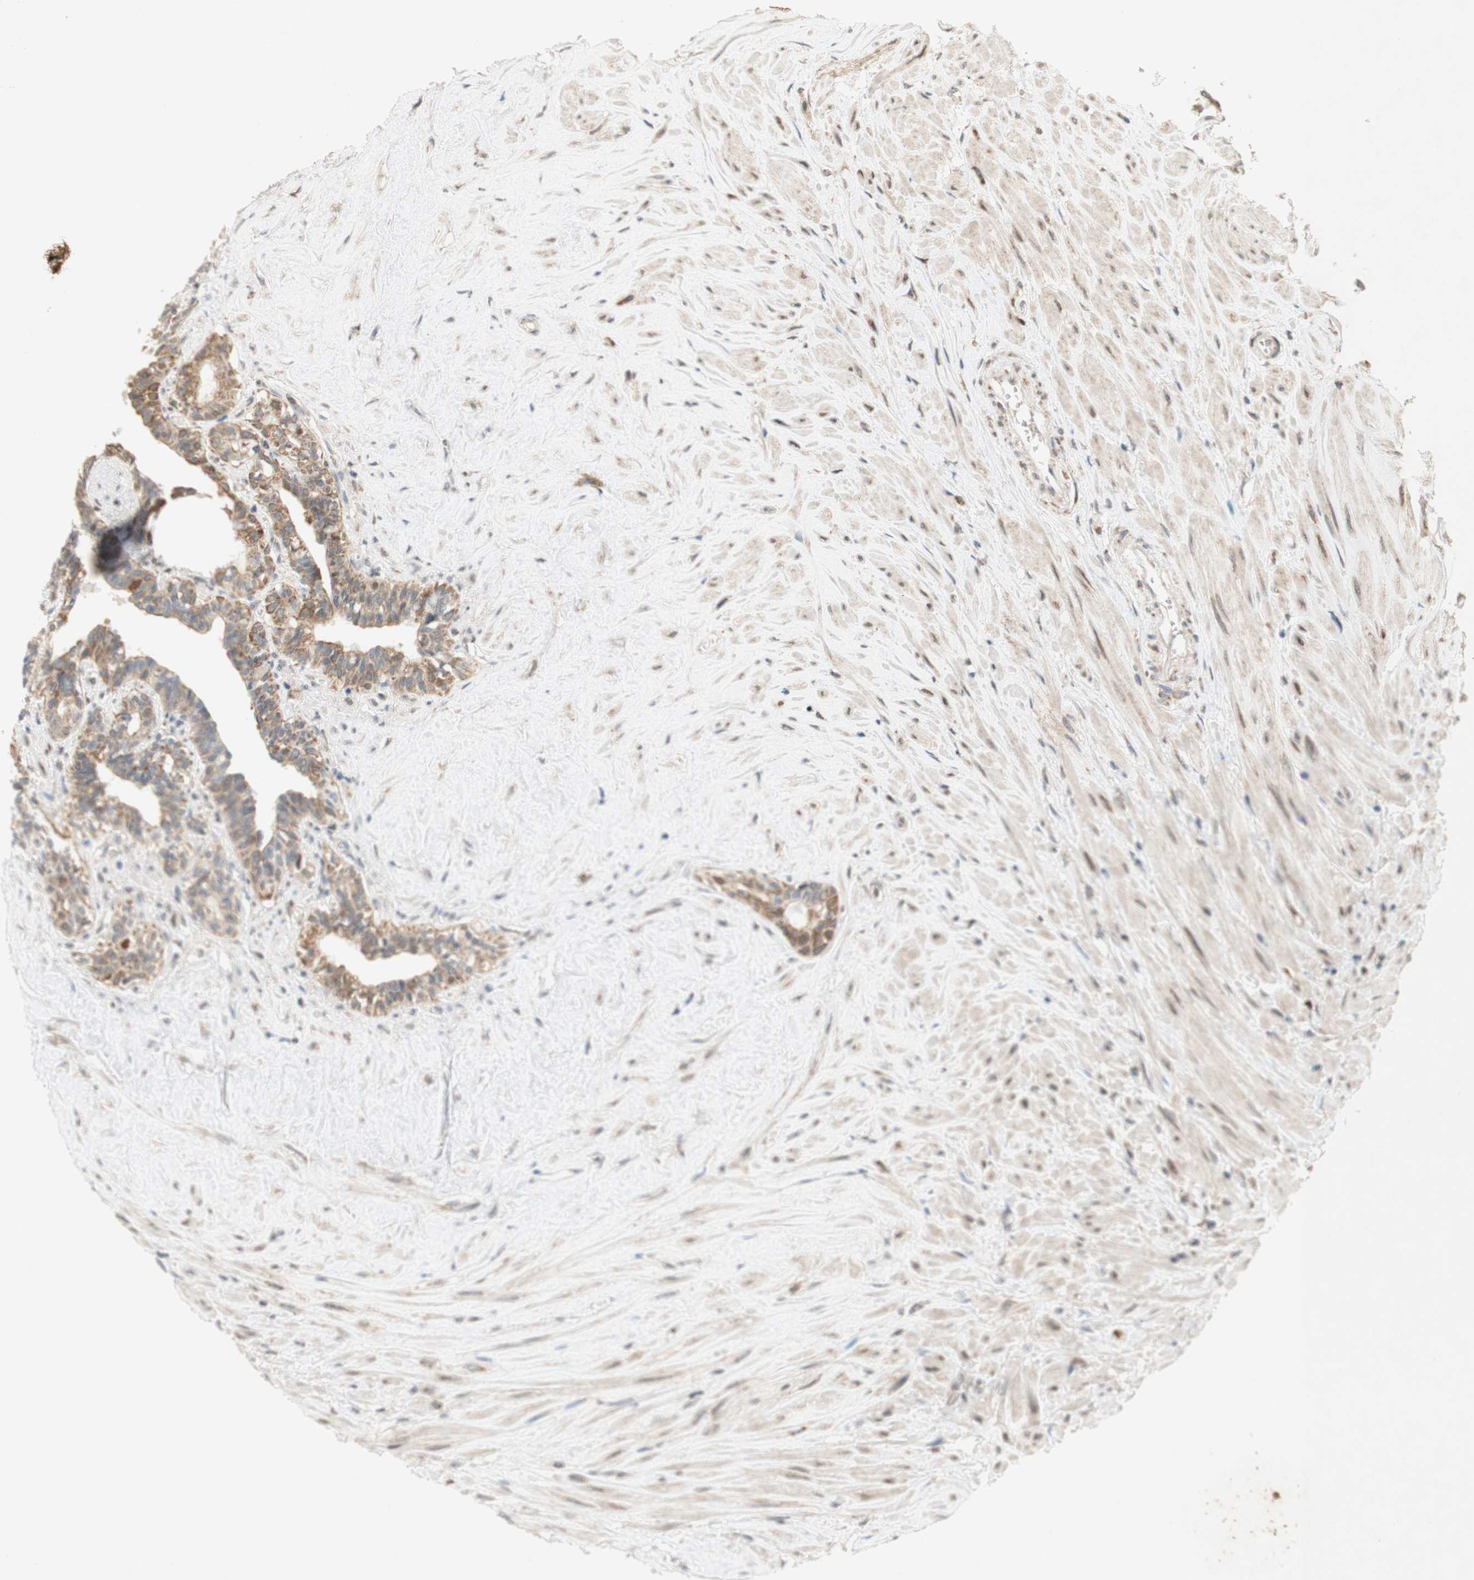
{"staining": {"intensity": "moderate", "quantity": "25%-75%", "location": "cytoplasmic/membranous"}, "tissue": "seminal vesicle", "cell_type": "Glandular cells", "image_type": "normal", "snomed": [{"axis": "morphology", "description": "Normal tissue, NOS"}, {"axis": "topography", "description": "Seminal veicle"}], "caption": "Moderate cytoplasmic/membranous protein expression is identified in about 25%-75% of glandular cells in seminal vesicle.", "gene": "DNMT3A", "patient": {"sex": "male", "age": 63}}